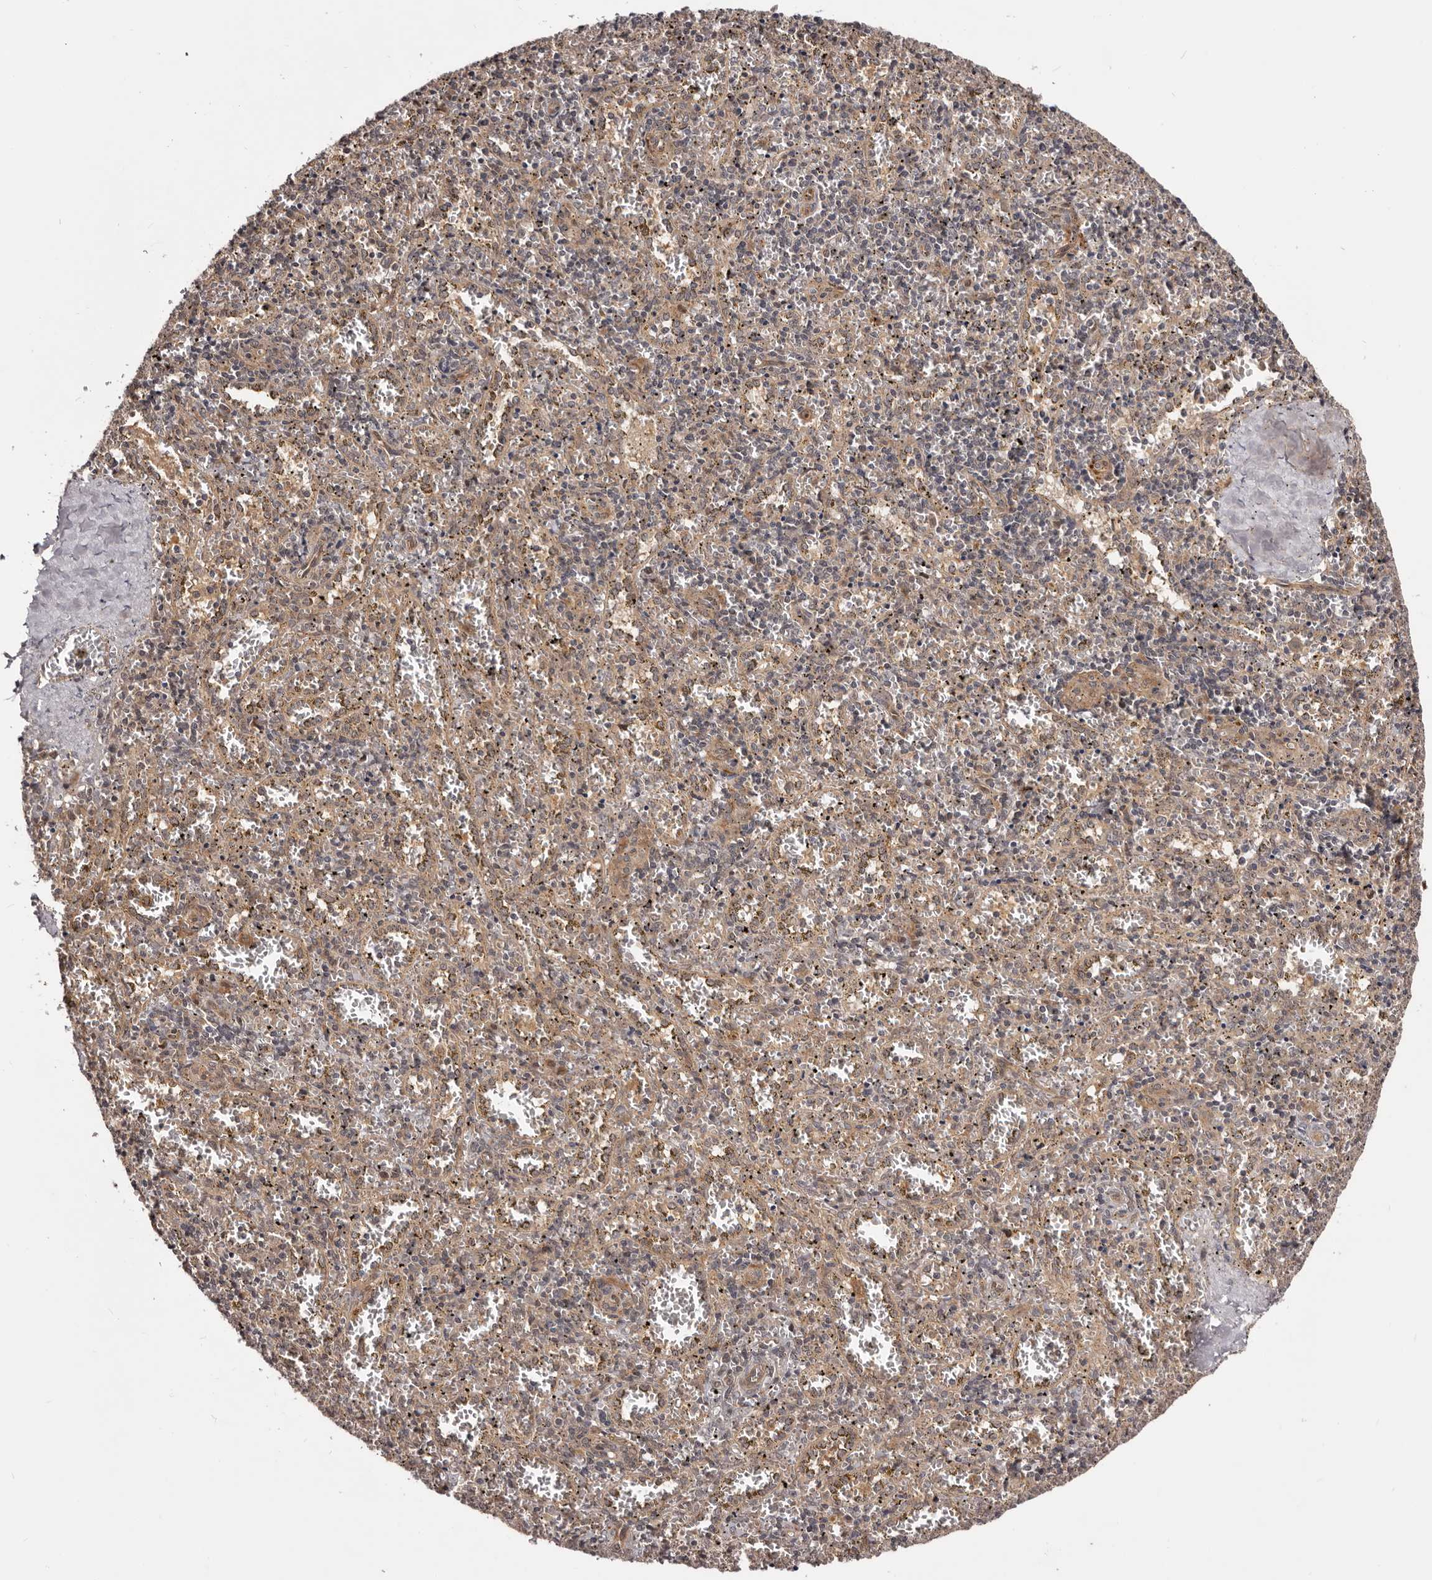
{"staining": {"intensity": "weak", "quantity": "25%-75%", "location": "cytoplasmic/membranous"}, "tissue": "spleen", "cell_type": "Cells in red pulp", "image_type": "normal", "snomed": [{"axis": "morphology", "description": "Normal tissue, NOS"}, {"axis": "topography", "description": "Spleen"}], "caption": "Spleen stained with DAB immunohistochemistry exhibits low levels of weak cytoplasmic/membranous expression in approximately 25%-75% of cells in red pulp.", "gene": "MDP1", "patient": {"sex": "male", "age": 11}}